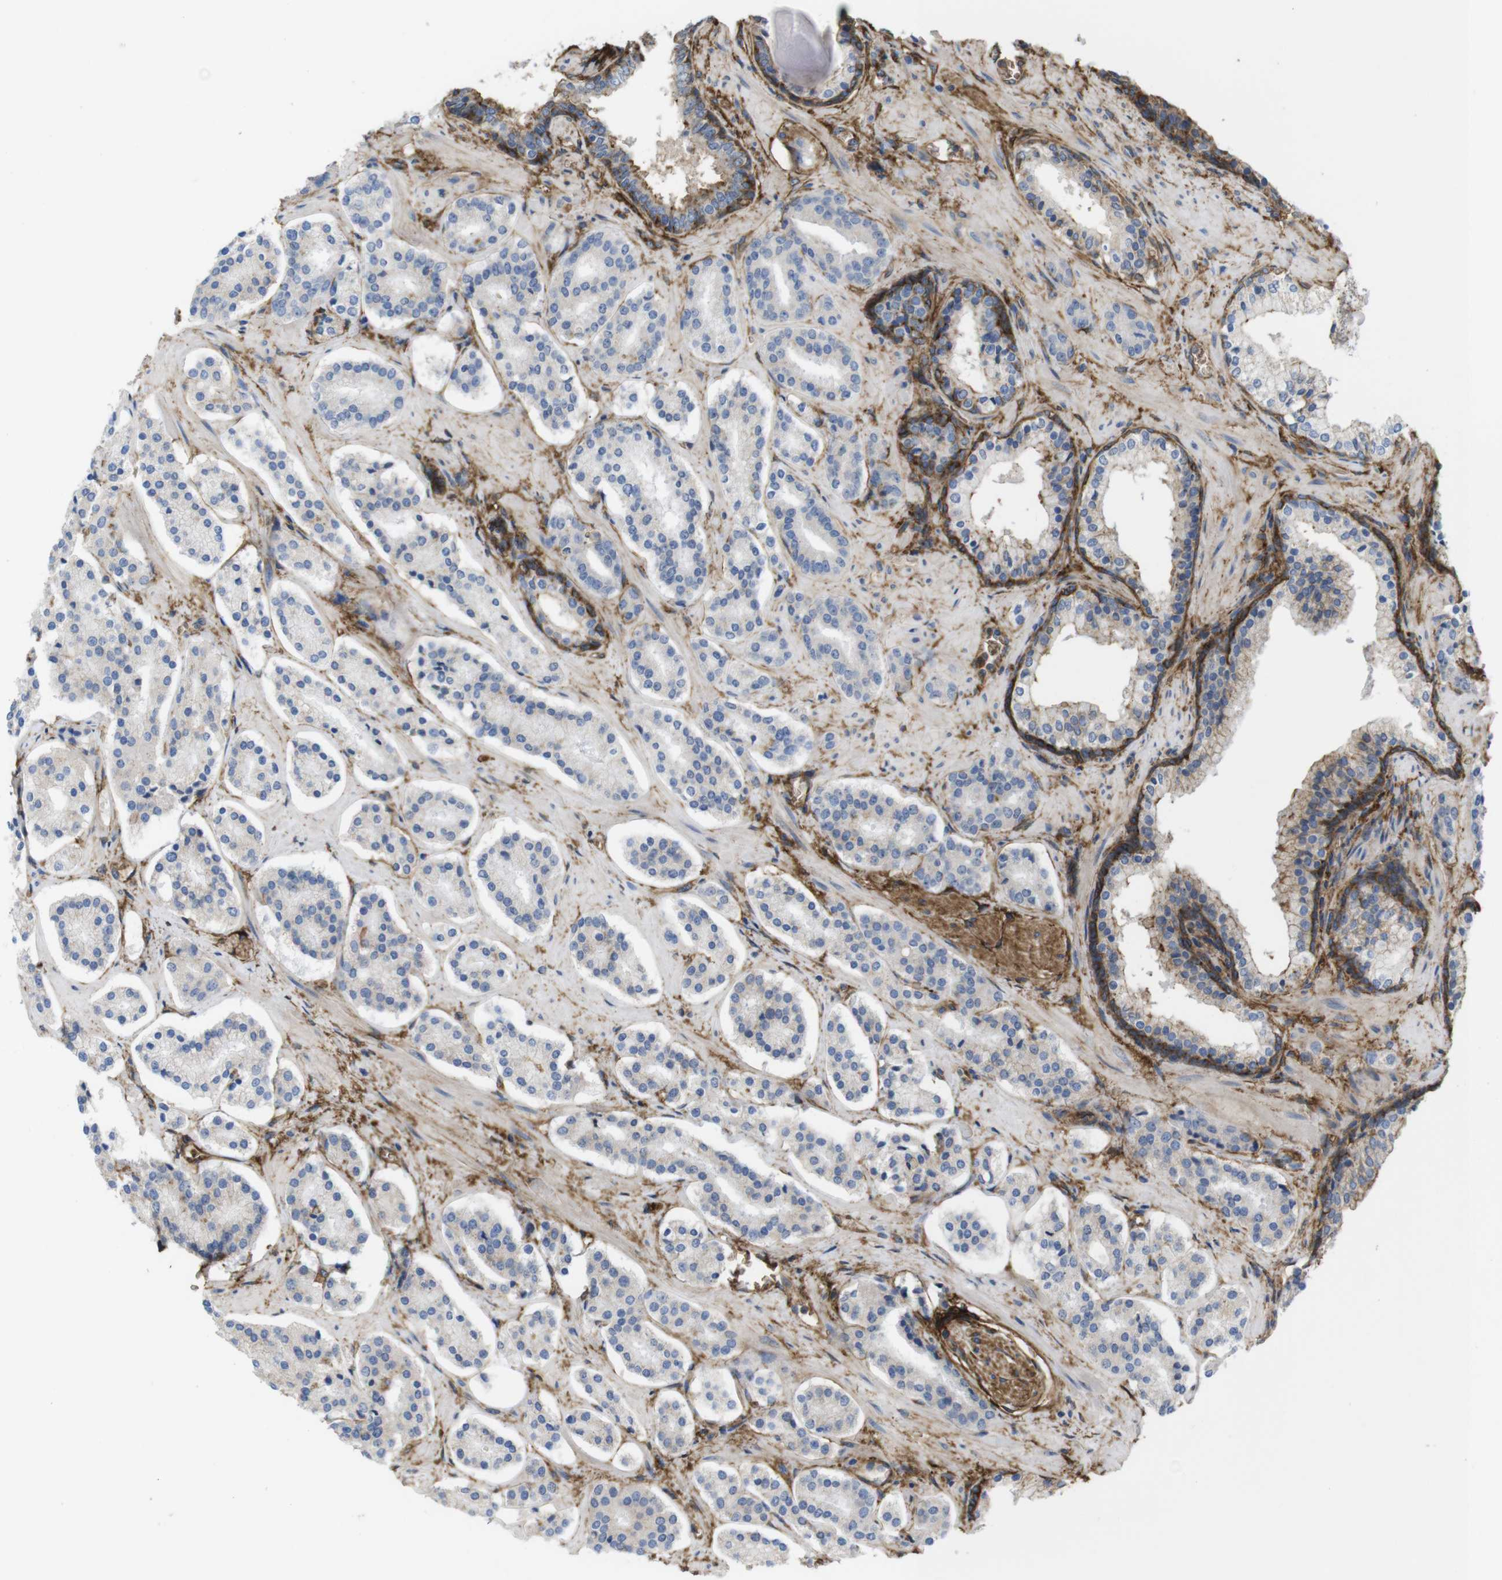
{"staining": {"intensity": "negative", "quantity": "none", "location": "none"}, "tissue": "prostate cancer", "cell_type": "Tumor cells", "image_type": "cancer", "snomed": [{"axis": "morphology", "description": "Adenocarcinoma, High grade"}, {"axis": "topography", "description": "Prostate"}], "caption": "DAB (3,3'-diaminobenzidine) immunohistochemical staining of prostate adenocarcinoma (high-grade) displays no significant staining in tumor cells.", "gene": "CYBRD1", "patient": {"sex": "male", "age": 60}}